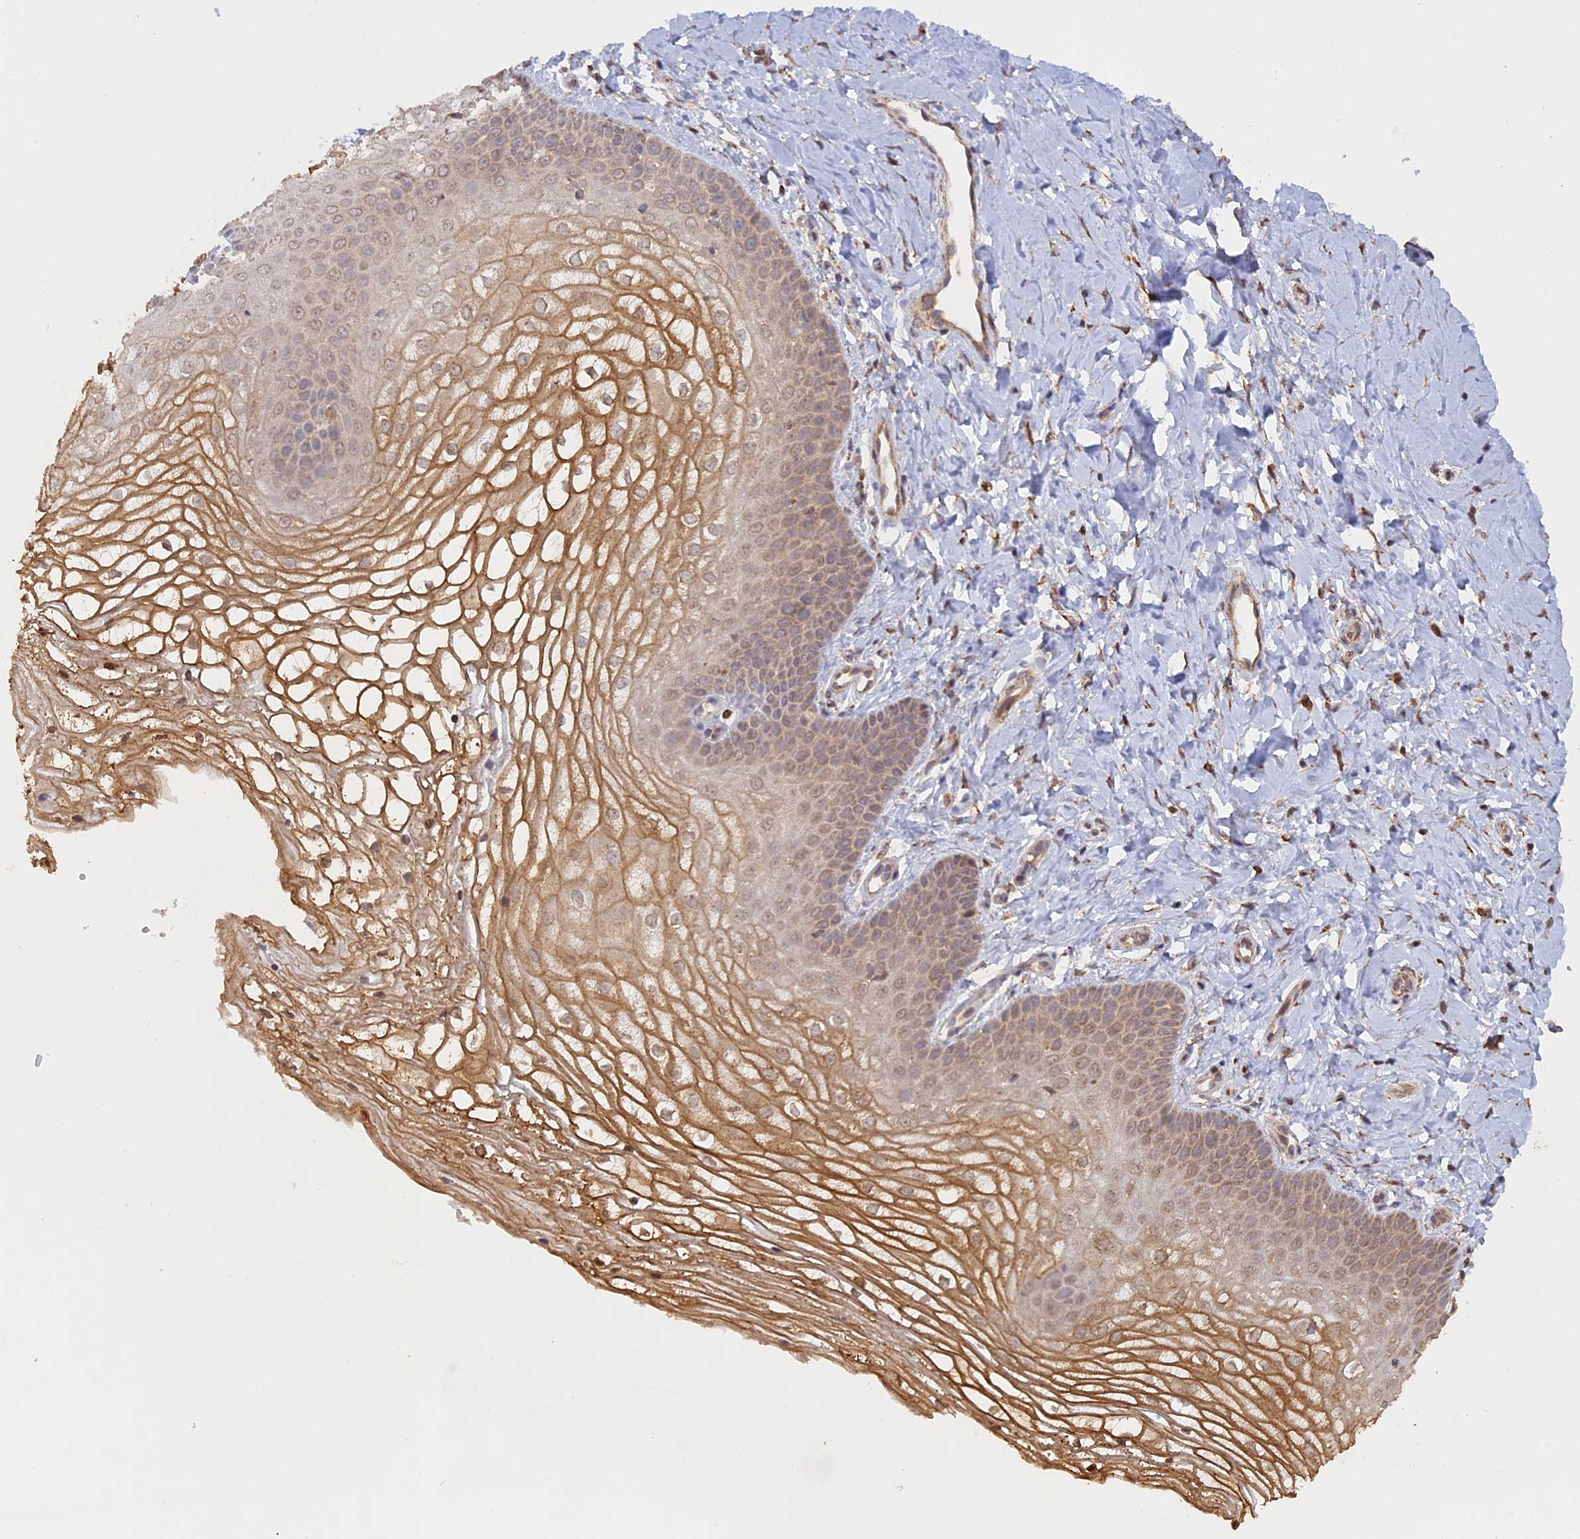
{"staining": {"intensity": "moderate", "quantity": ">75%", "location": "cytoplasmic/membranous,nuclear"}, "tissue": "vagina", "cell_type": "Squamous epithelial cells", "image_type": "normal", "snomed": [{"axis": "morphology", "description": "Normal tissue, NOS"}, {"axis": "topography", "description": "Vagina"}], "caption": "A photomicrograph of vagina stained for a protein reveals moderate cytoplasmic/membranous,nuclear brown staining in squamous epithelial cells. Immunohistochemistry stains the protein of interest in brown and the nuclei are stained blue.", "gene": "FAM210B", "patient": {"sex": "female", "age": 68}}